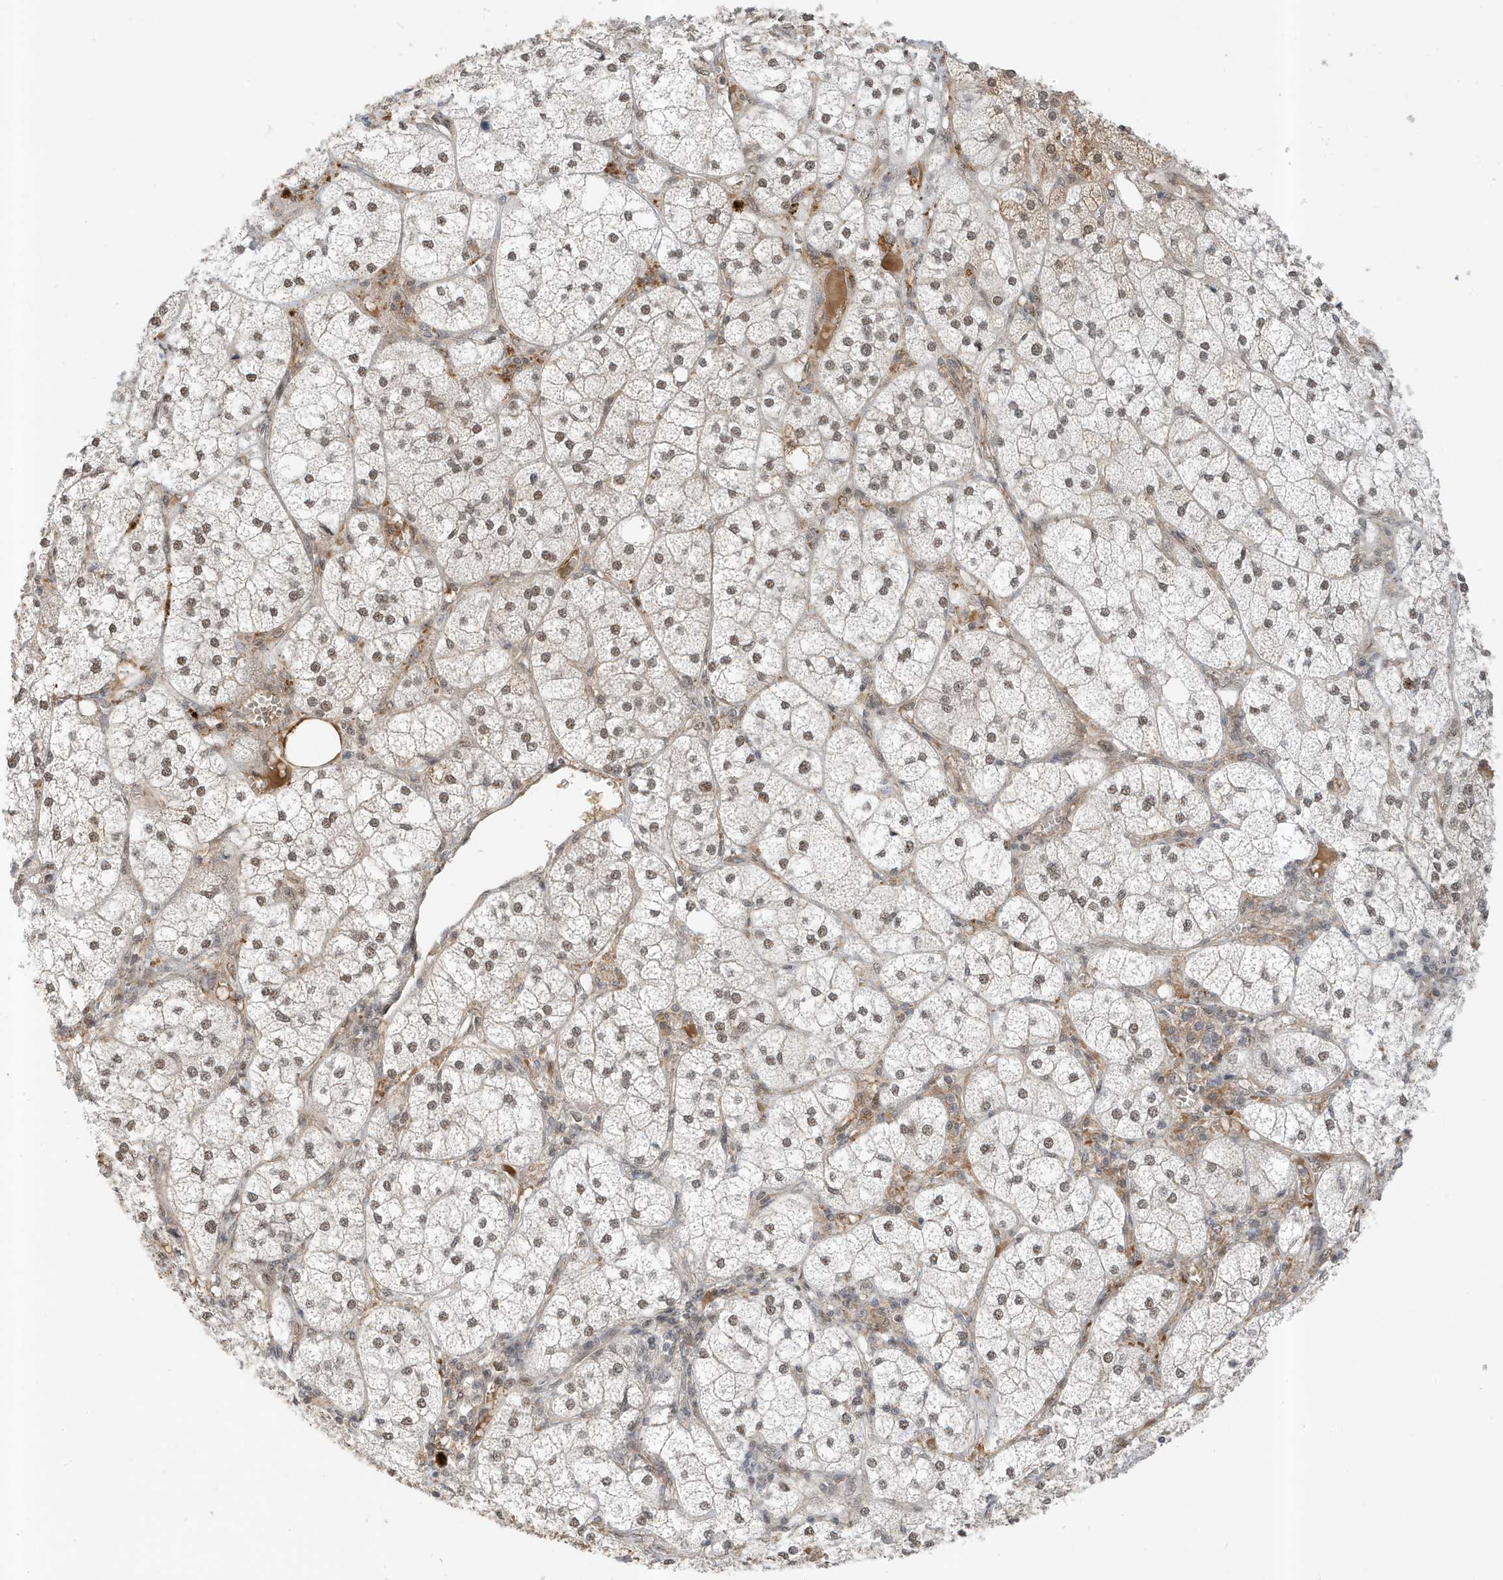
{"staining": {"intensity": "strong", "quantity": "<25%", "location": "cytoplasmic/membranous,nuclear"}, "tissue": "adrenal gland", "cell_type": "Glandular cells", "image_type": "normal", "snomed": [{"axis": "morphology", "description": "Normal tissue, NOS"}, {"axis": "topography", "description": "Adrenal gland"}], "caption": "There is medium levels of strong cytoplasmic/membranous,nuclear staining in glandular cells of normal adrenal gland, as demonstrated by immunohistochemical staining (brown color).", "gene": "MAST3", "patient": {"sex": "female", "age": 61}}